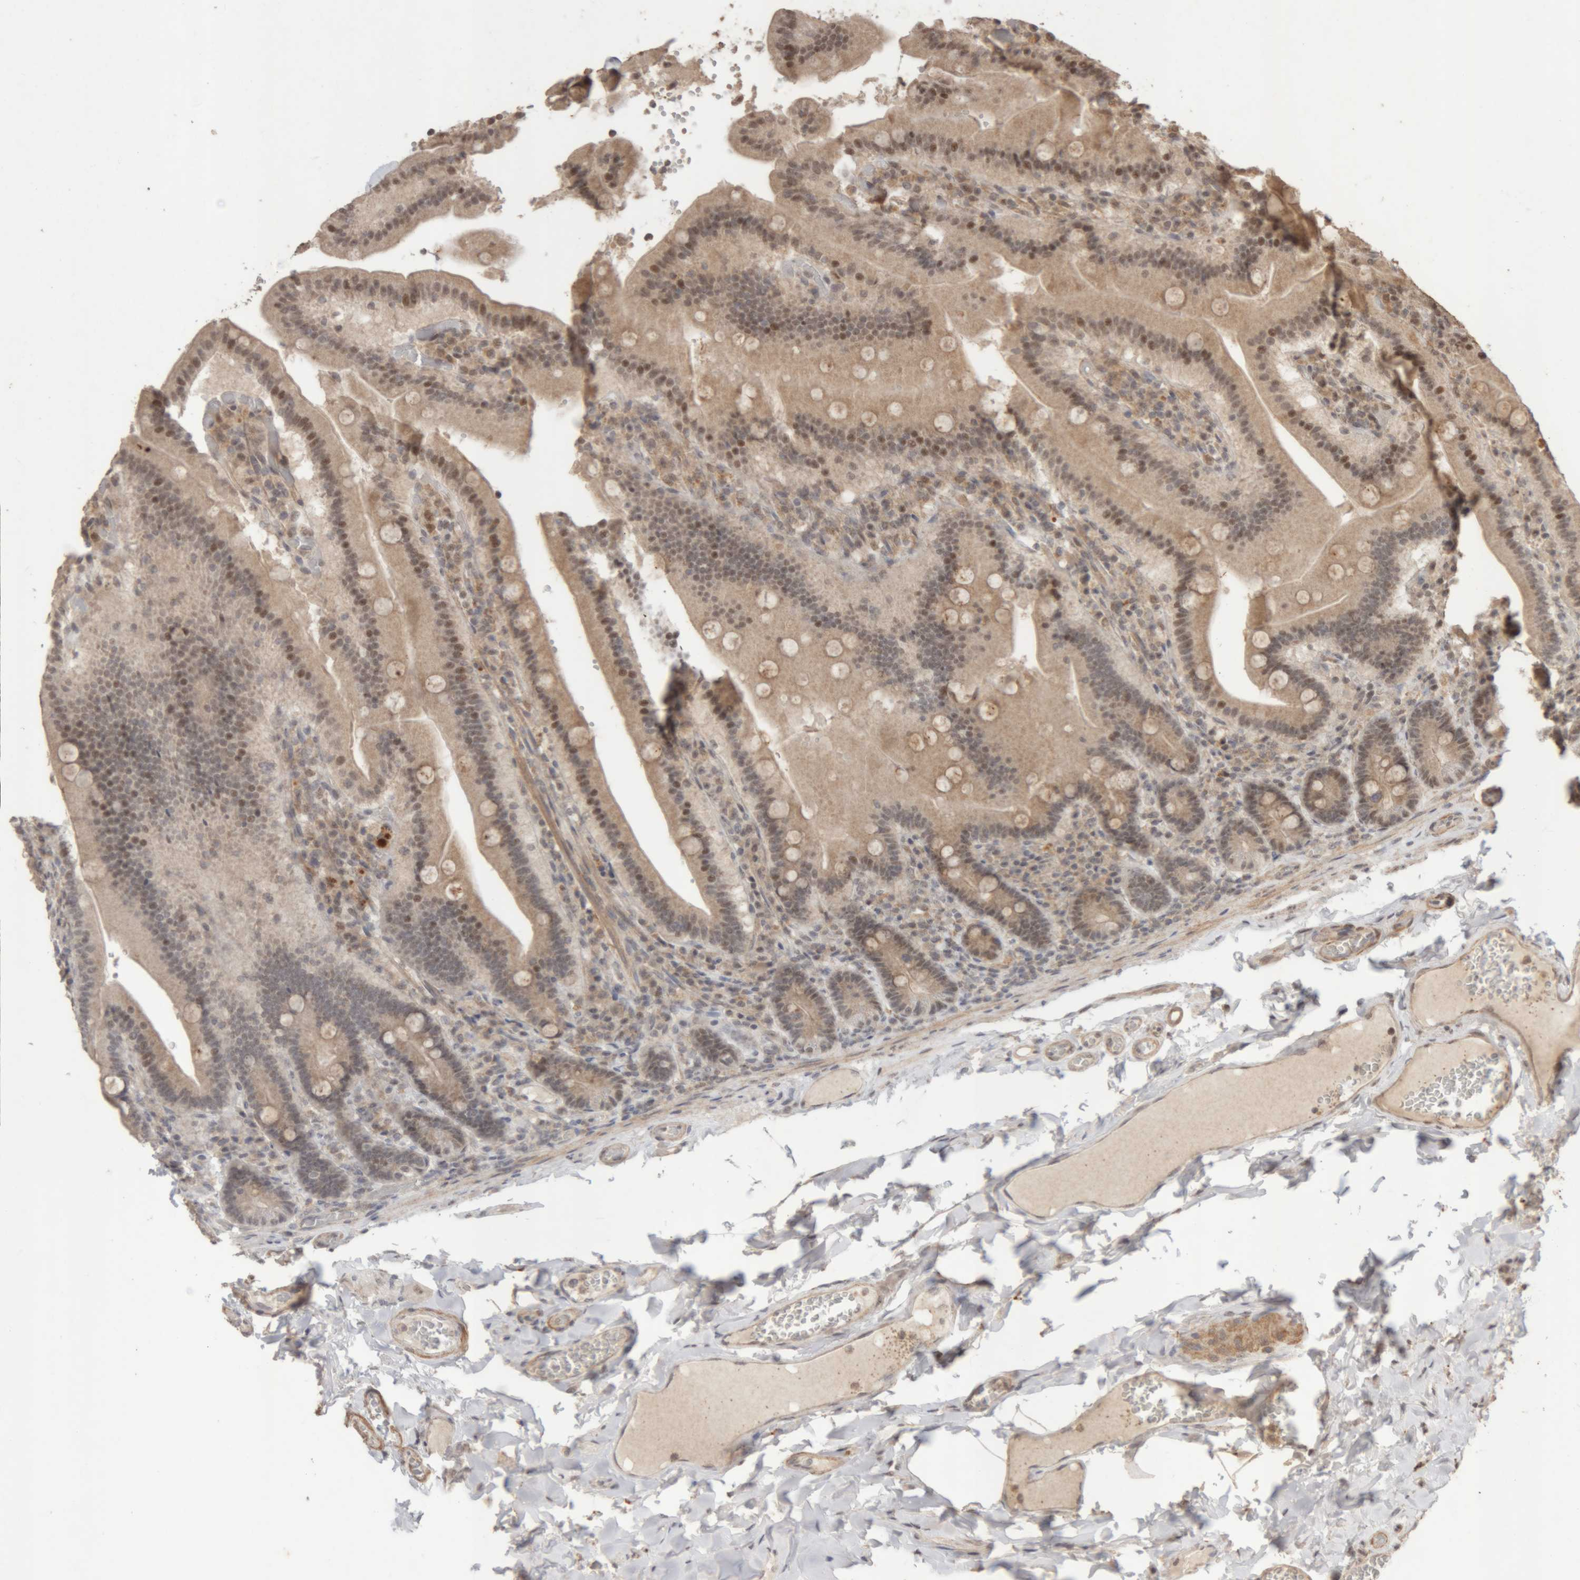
{"staining": {"intensity": "moderate", "quantity": ">75%", "location": "cytoplasmic/membranous,nuclear"}, "tissue": "duodenum", "cell_type": "Glandular cells", "image_type": "normal", "snomed": [{"axis": "morphology", "description": "Normal tissue, NOS"}, {"axis": "topography", "description": "Duodenum"}], "caption": "Protein staining of unremarkable duodenum displays moderate cytoplasmic/membranous,nuclear expression in approximately >75% of glandular cells. The staining was performed using DAB, with brown indicating positive protein expression. Nuclei are stained blue with hematoxylin.", "gene": "KEAP1", "patient": {"sex": "female", "age": 62}}